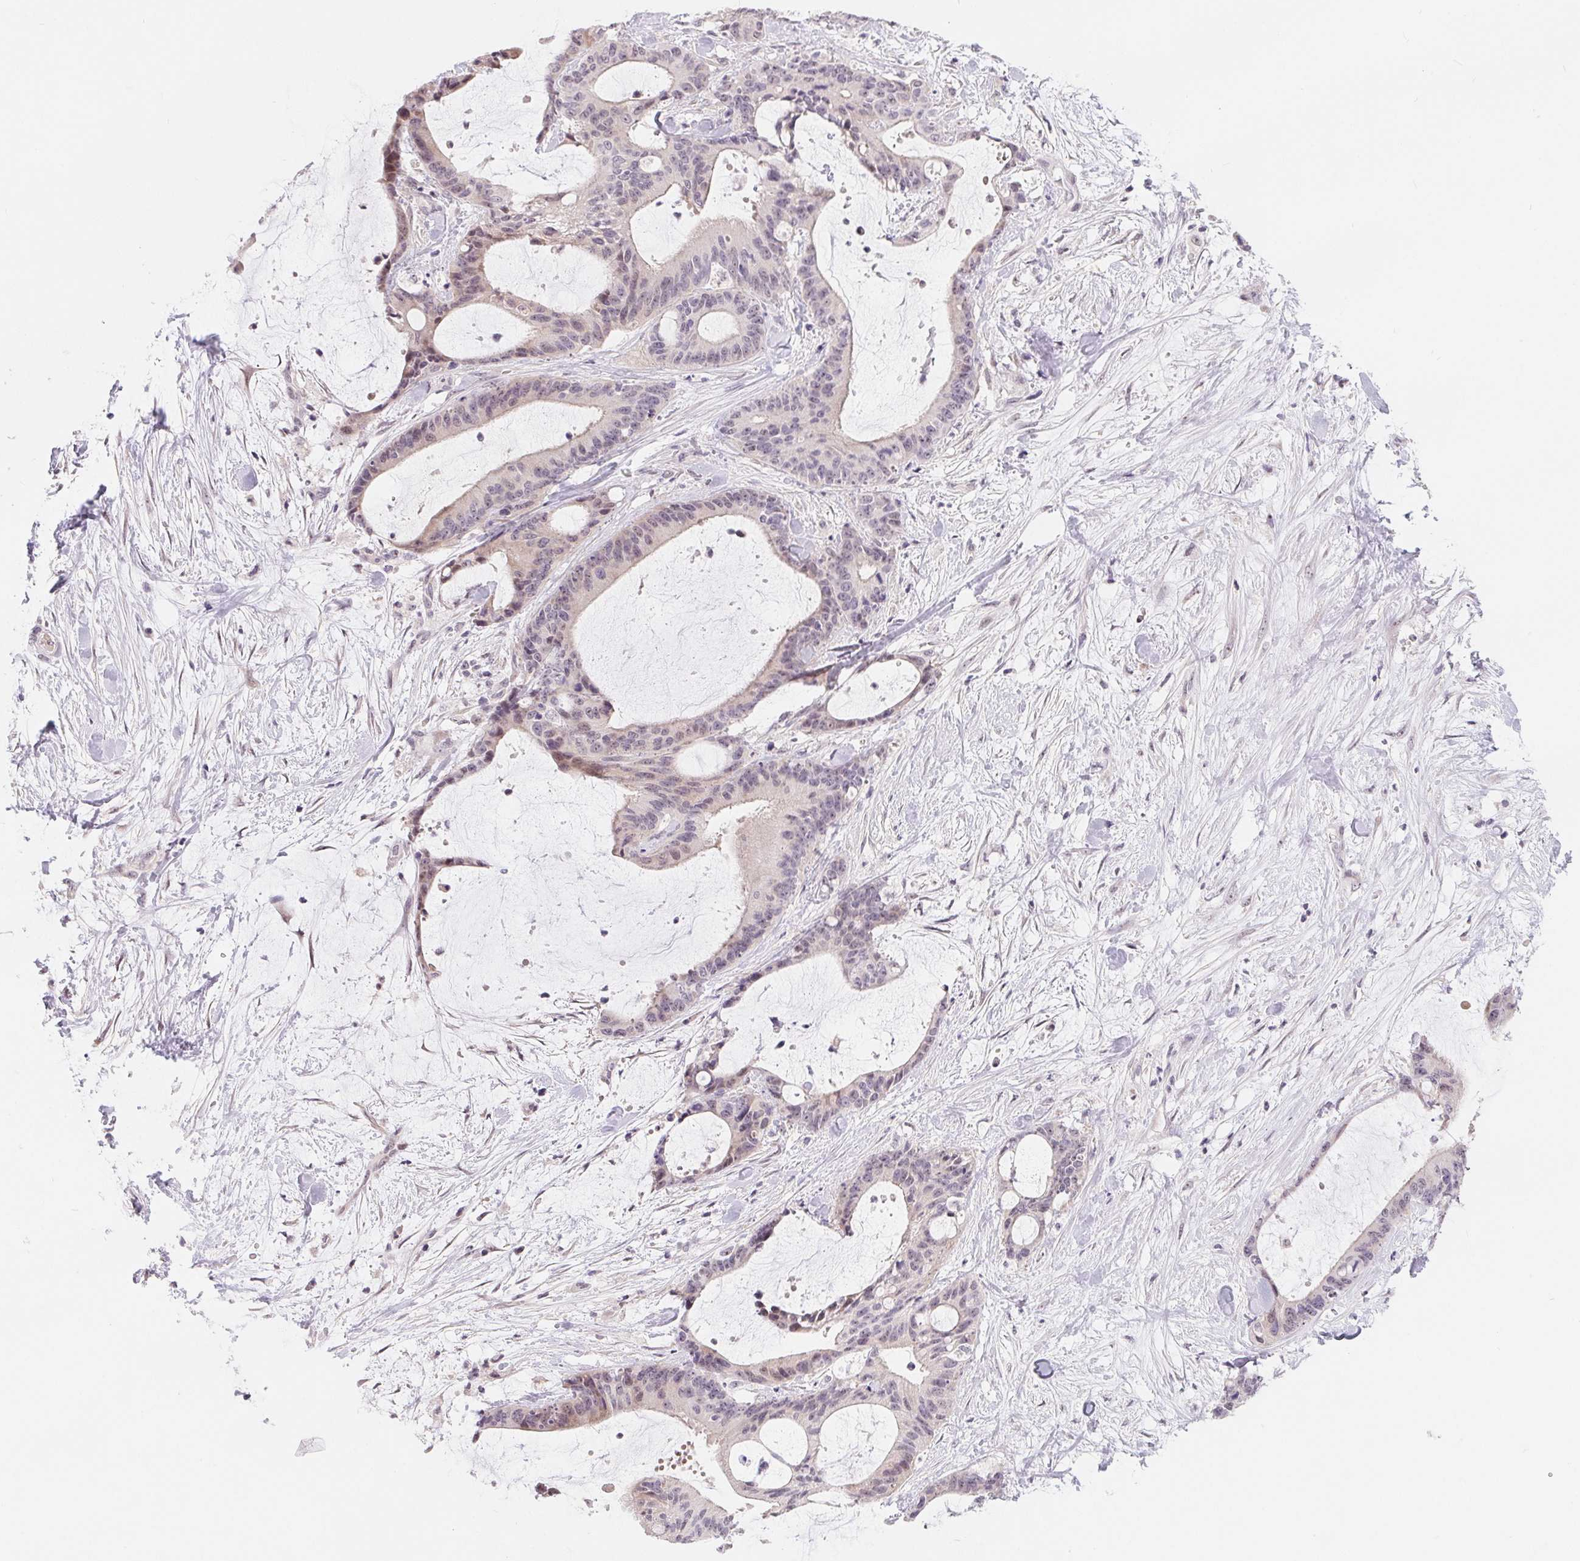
{"staining": {"intensity": "weak", "quantity": "<25%", "location": "nuclear"}, "tissue": "liver cancer", "cell_type": "Tumor cells", "image_type": "cancer", "snomed": [{"axis": "morphology", "description": "Cholangiocarcinoma"}, {"axis": "topography", "description": "Liver"}], "caption": "Liver cancer was stained to show a protein in brown. There is no significant expression in tumor cells.", "gene": "LCA5L", "patient": {"sex": "female", "age": 73}}